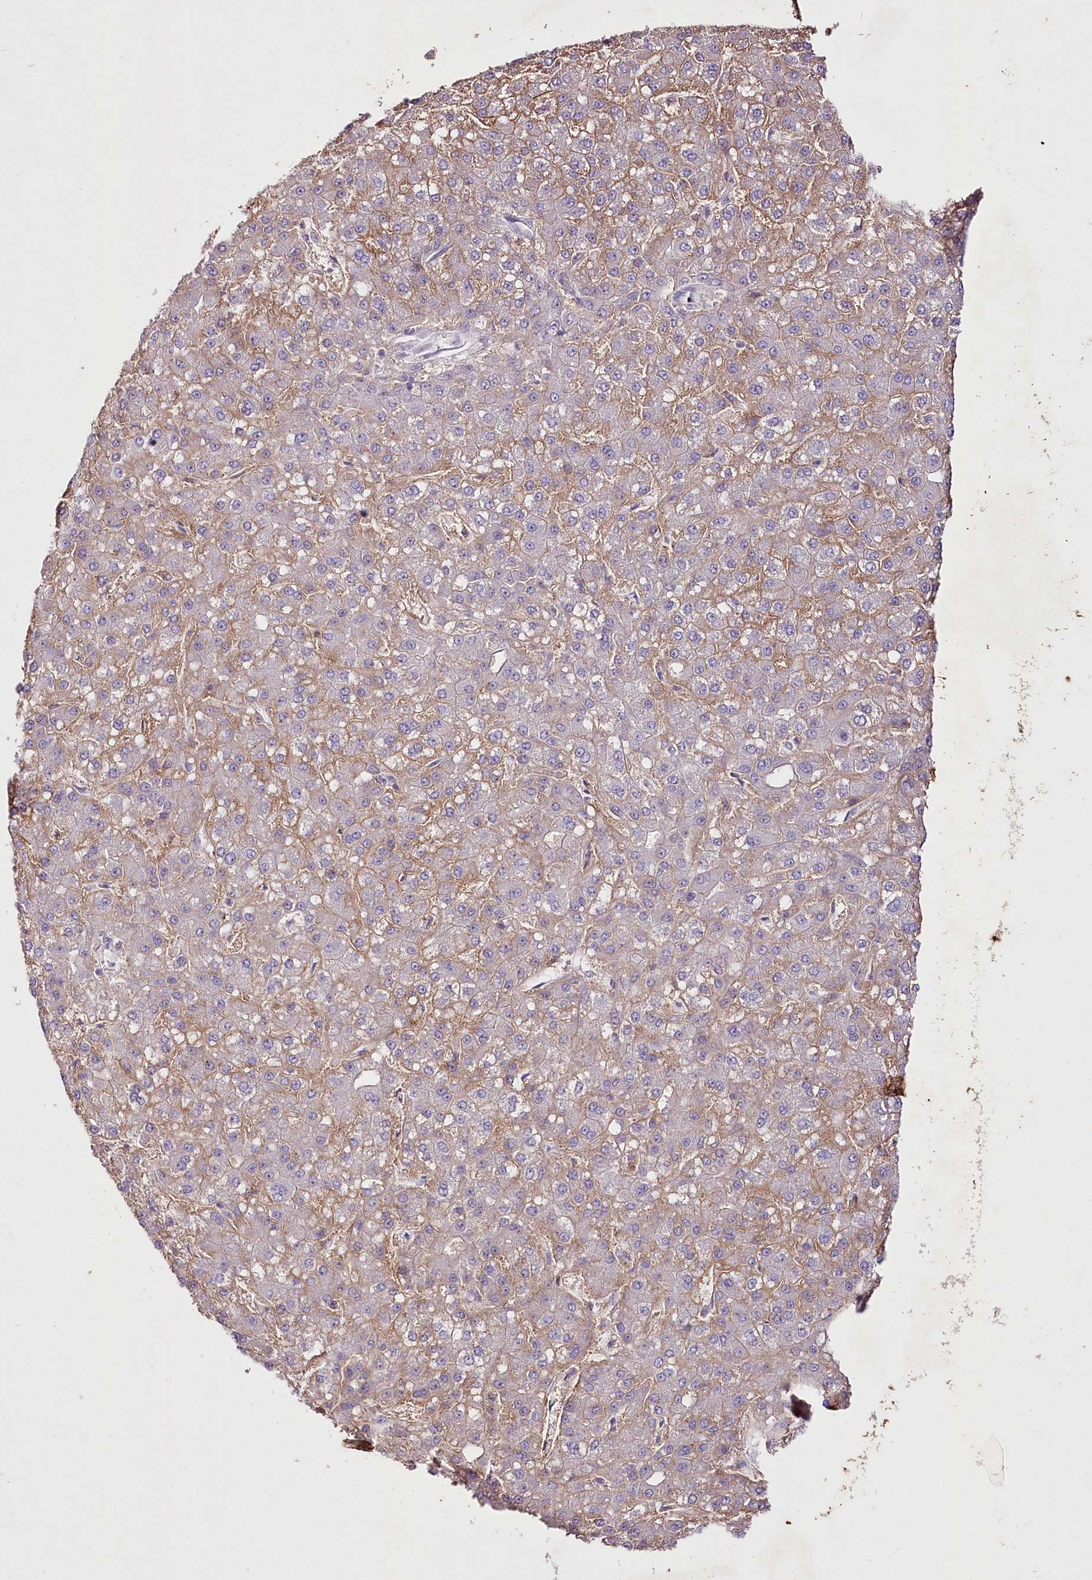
{"staining": {"intensity": "weak", "quantity": "25%-75%", "location": "cytoplasmic/membranous"}, "tissue": "liver cancer", "cell_type": "Tumor cells", "image_type": "cancer", "snomed": [{"axis": "morphology", "description": "Carcinoma, Hepatocellular, NOS"}, {"axis": "topography", "description": "Liver"}], "caption": "Immunohistochemistry (IHC) of liver hepatocellular carcinoma reveals low levels of weak cytoplasmic/membranous positivity in approximately 25%-75% of tumor cells.", "gene": "ENPP1", "patient": {"sex": "male", "age": 67}}